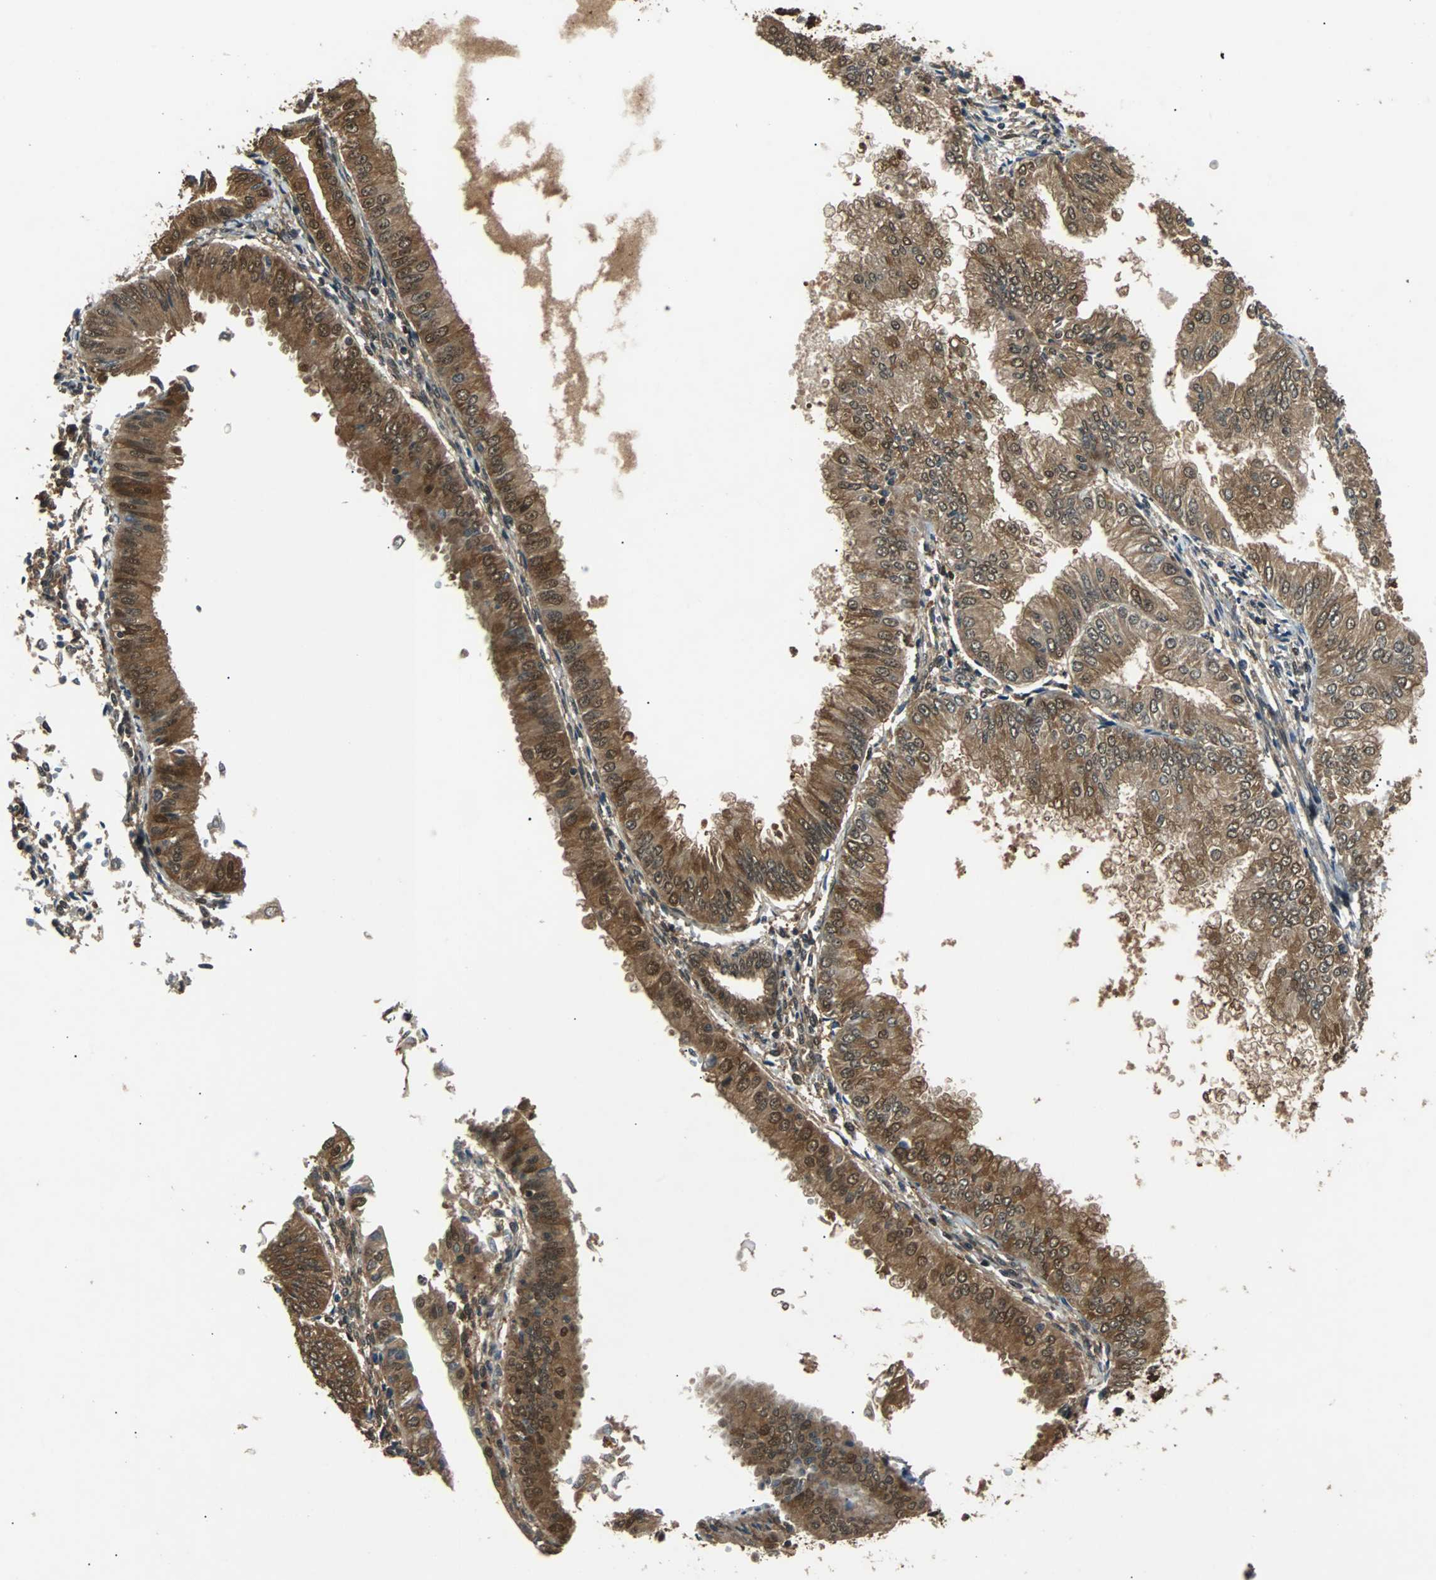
{"staining": {"intensity": "strong", "quantity": ">75%", "location": "cytoplasmic/membranous,nuclear"}, "tissue": "endometrial cancer", "cell_type": "Tumor cells", "image_type": "cancer", "snomed": [{"axis": "morphology", "description": "Adenocarcinoma, NOS"}, {"axis": "topography", "description": "Endometrium"}], "caption": "The histopathology image demonstrates staining of endometrial adenocarcinoma, revealing strong cytoplasmic/membranous and nuclear protein expression (brown color) within tumor cells.", "gene": "PRDX6", "patient": {"sex": "female", "age": 53}}